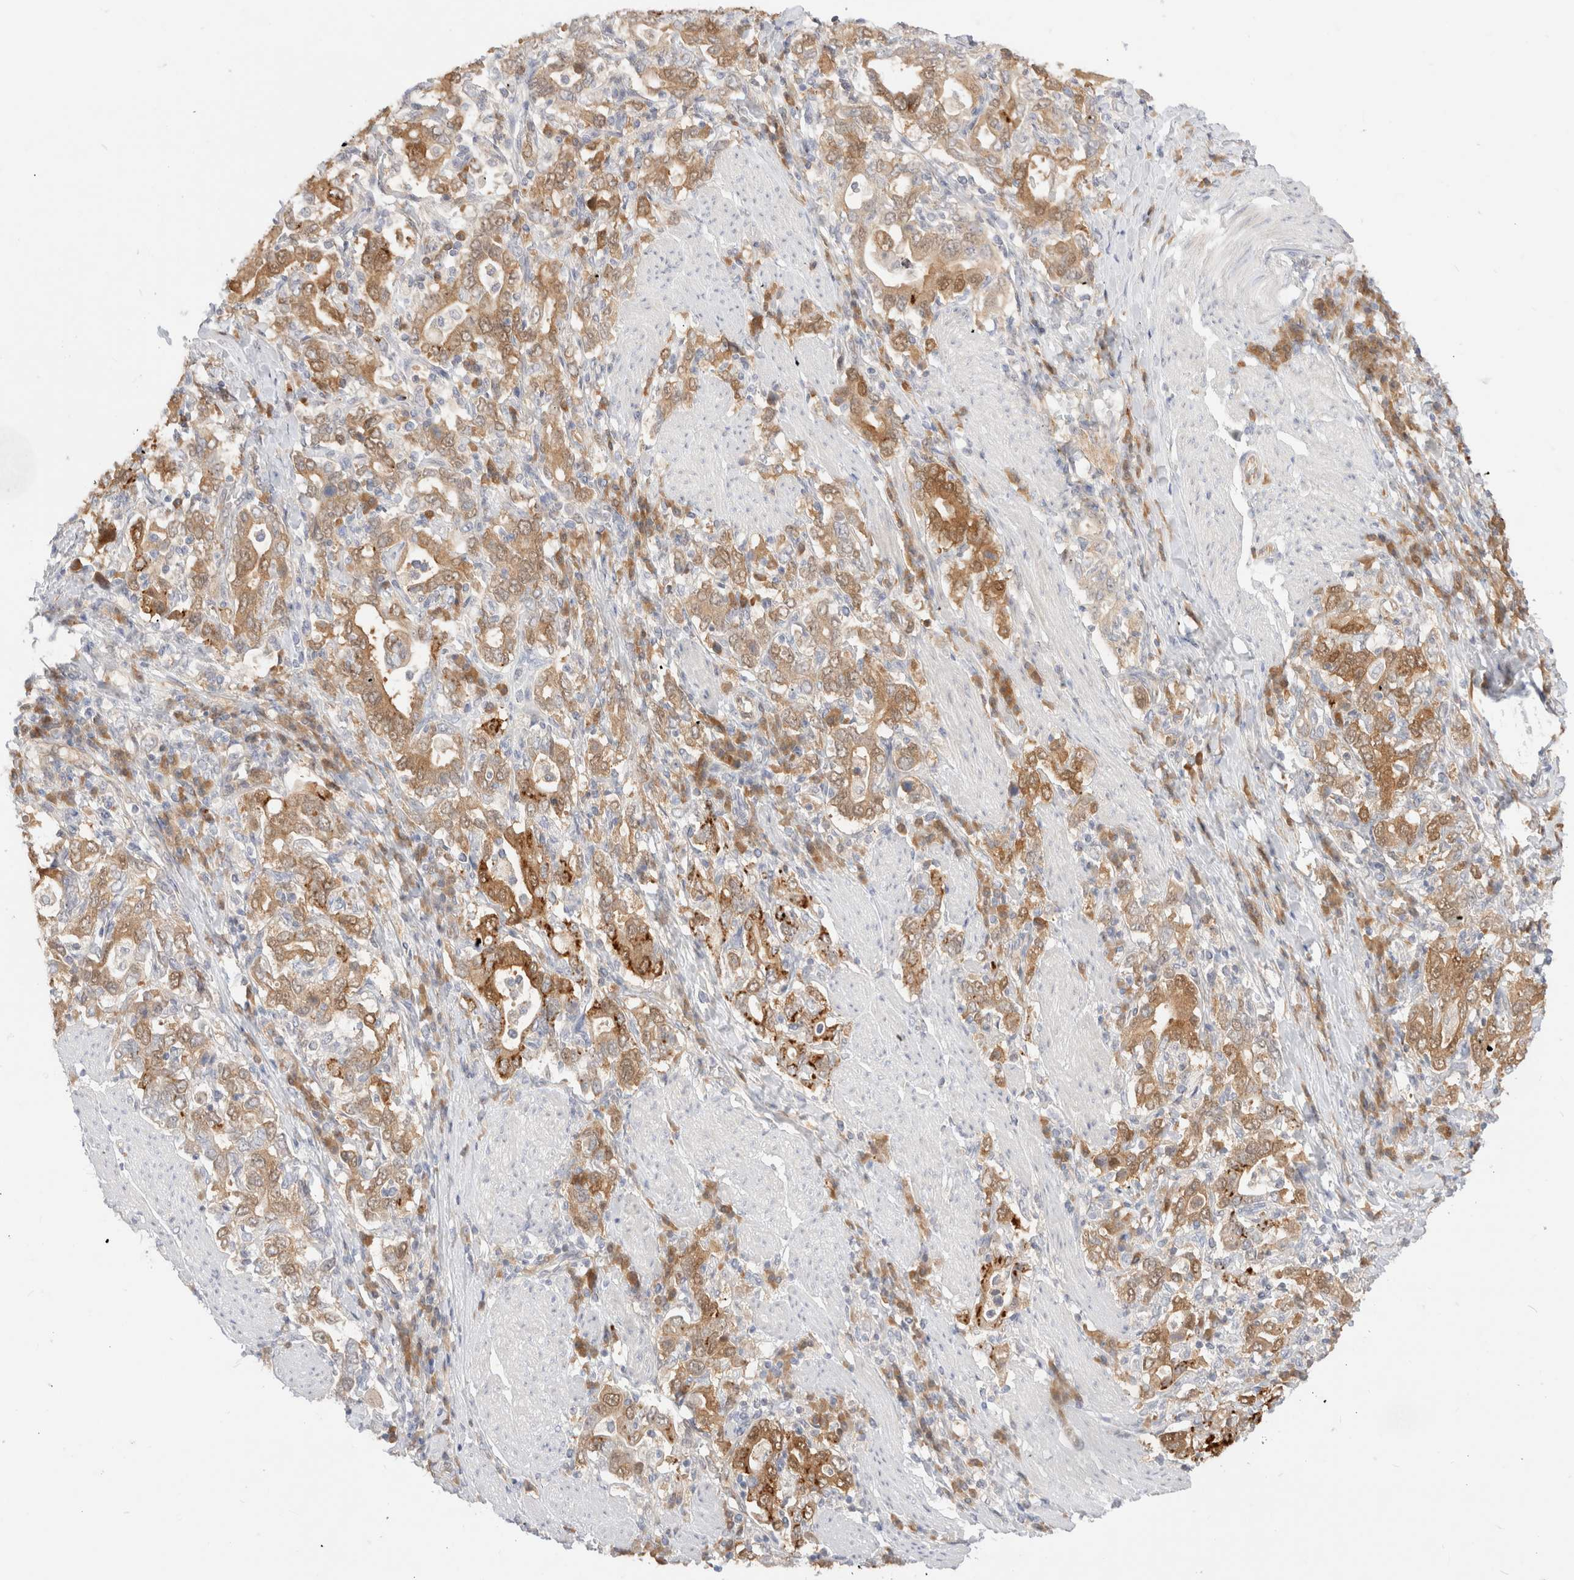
{"staining": {"intensity": "moderate", "quantity": ">75%", "location": "cytoplasmic/membranous"}, "tissue": "stomach cancer", "cell_type": "Tumor cells", "image_type": "cancer", "snomed": [{"axis": "morphology", "description": "Adenocarcinoma, NOS"}, {"axis": "topography", "description": "Stomach, upper"}], "caption": "DAB (3,3'-diaminobenzidine) immunohistochemical staining of stomach adenocarcinoma exhibits moderate cytoplasmic/membranous protein expression in approximately >75% of tumor cells.", "gene": "EFCAB13", "patient": {"sex": "male", "age": 62}}